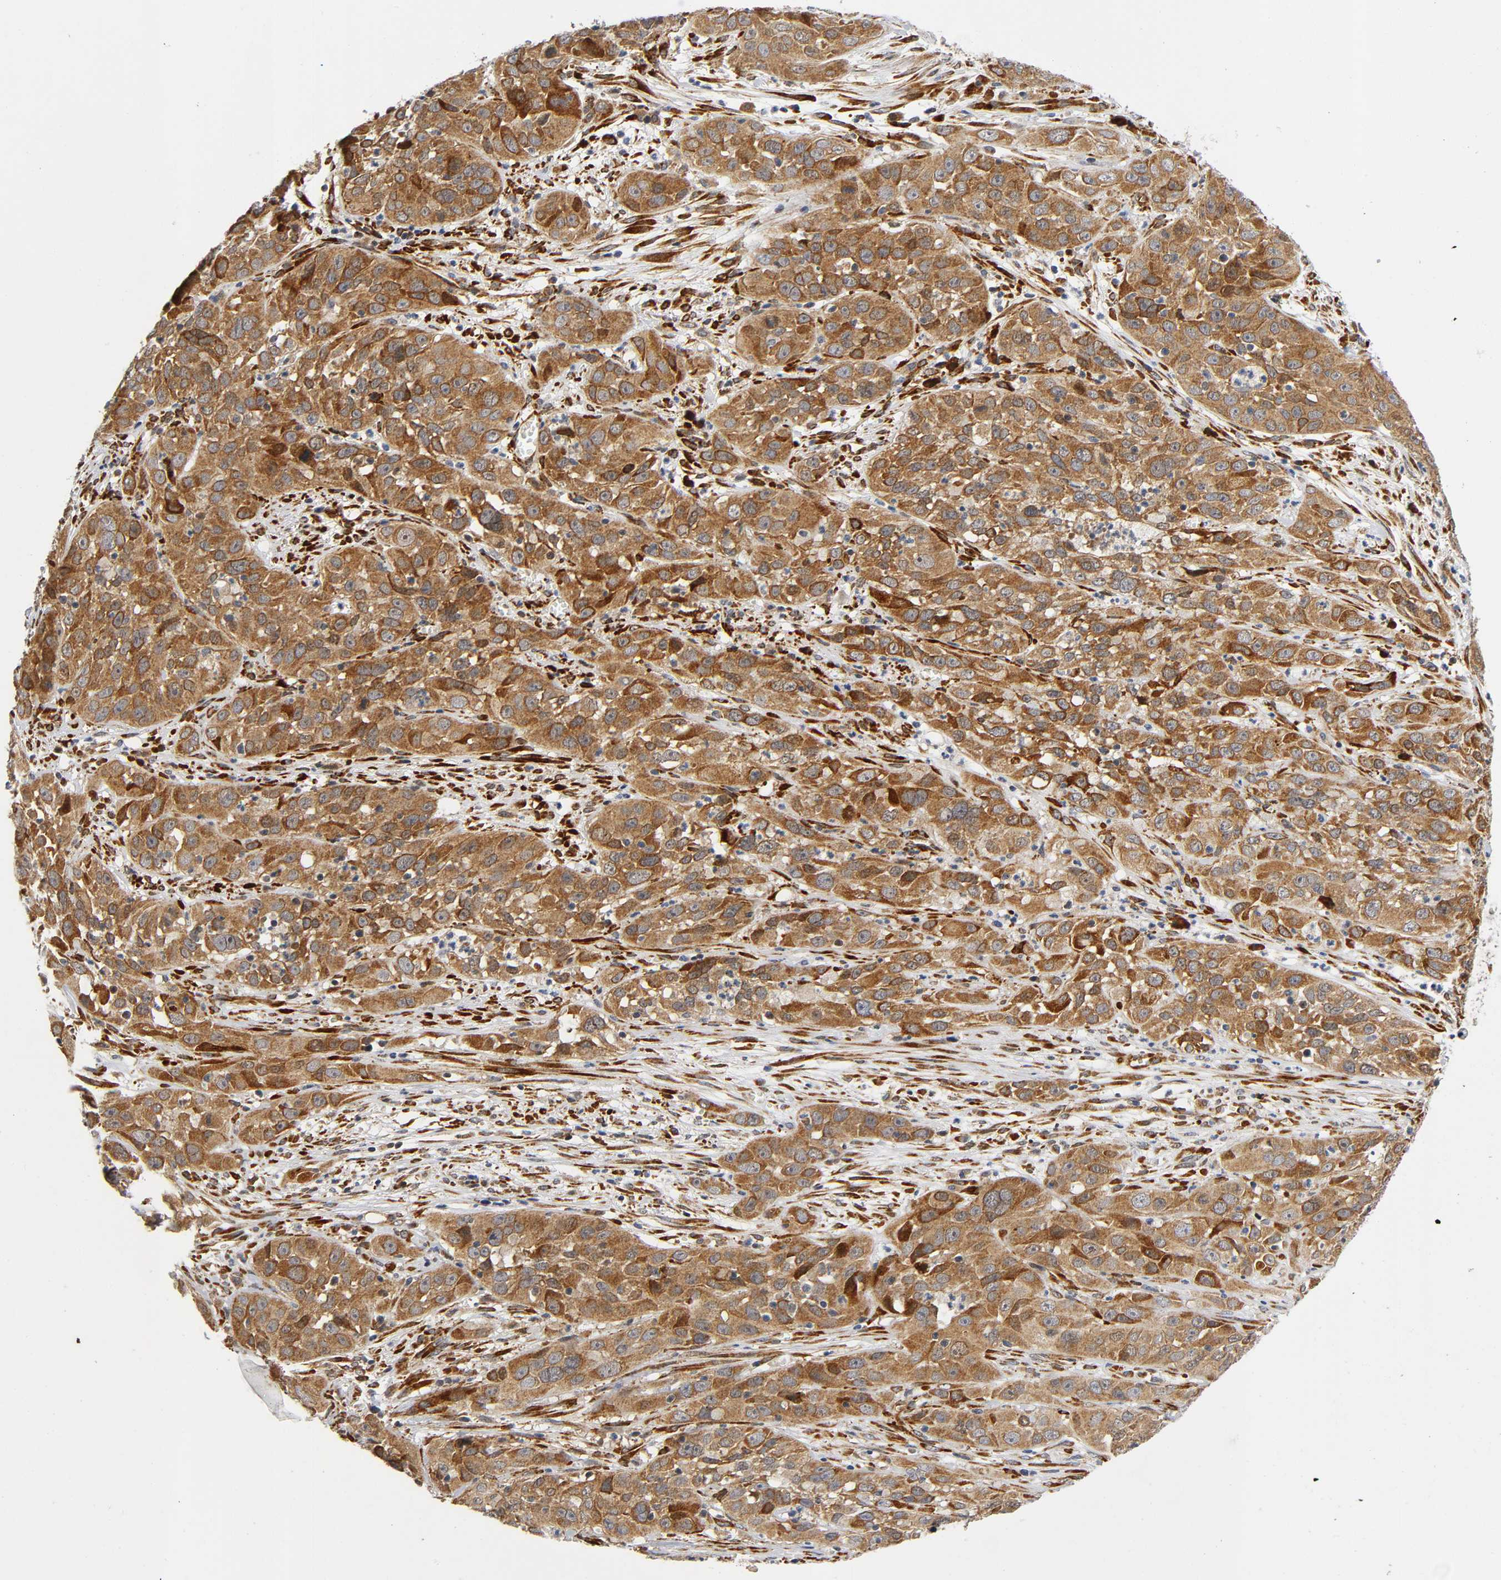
{"staining": {"intensity": "strong", "quantity": ">75%", "location": "cytoplasmic/membranous"}, "tissue": "cervical cancer", "cell_type": "Tumor cells", "image_type": "cancer", "snomed": [{"axis": "morphology", "description": "Squamous cell carcinoma, NOS"}, {"axis": "topography", "description": "Cervix"}], "caption": "A histopathology image of human squamous cell carcinoma (cervical) stained for a protein exhibits strong cytoplasmic/membranous brown staining in tumor cells. (IHC, brightfield microscopy, high magnification).", "gene": "SOS2", "patient": {"sex": "female", "age": 32}}